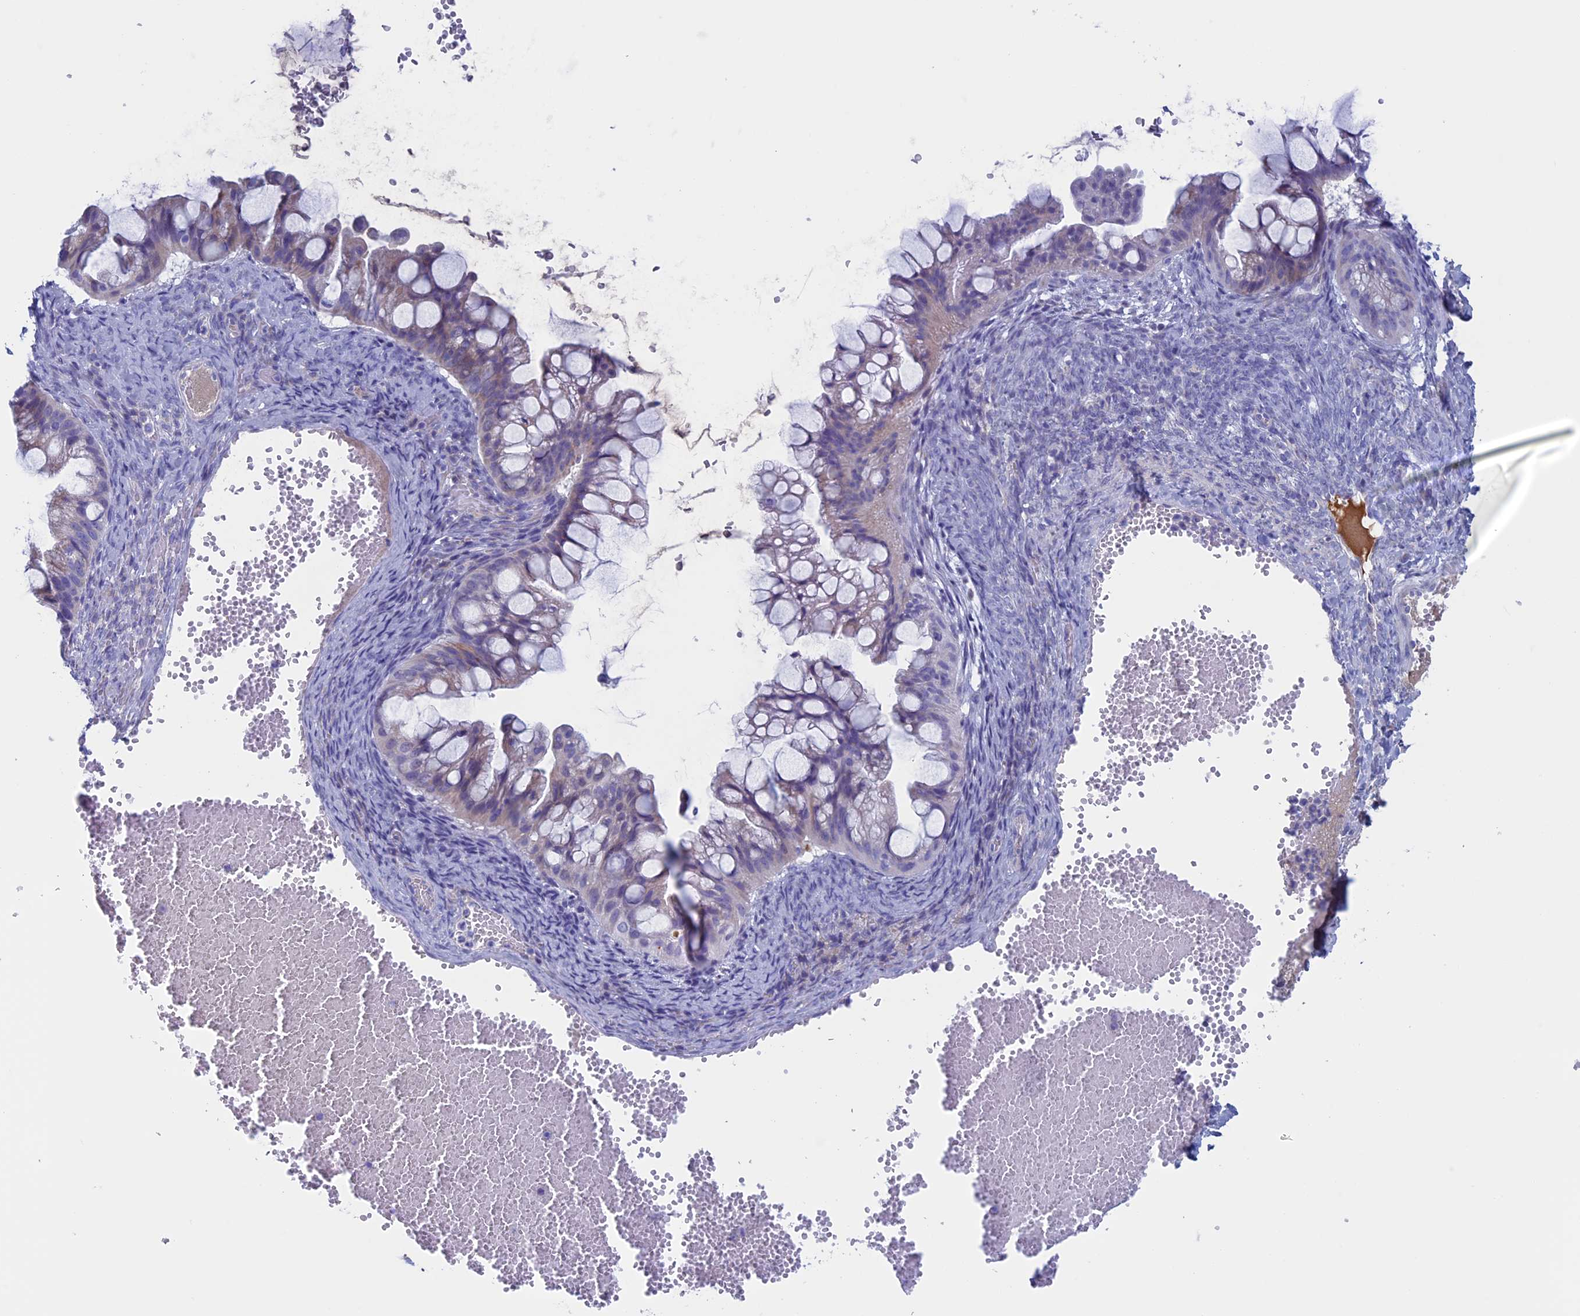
{"staining": {"intensity": "weak", "quantity": "<25%", "location": "cytoplasmic/membranous"}, "tissue": "ovarian cancer", "cell_type": "Tumor cells", "image_type": "cancer", "snomed": [{"axis": "morphology", "description": "Cystadenocarcinoma, mucinous, NOS"}, {"axis": "topography", "description": "Ovary"}], "caption": "This is a photomicrograph of IHC staining of ovarian mucinous cystadenocarcinoma, which shows no positivity in tumor cells.", "gene": "NDUFB9", "patient": {"sex": "female", "age": 73}}